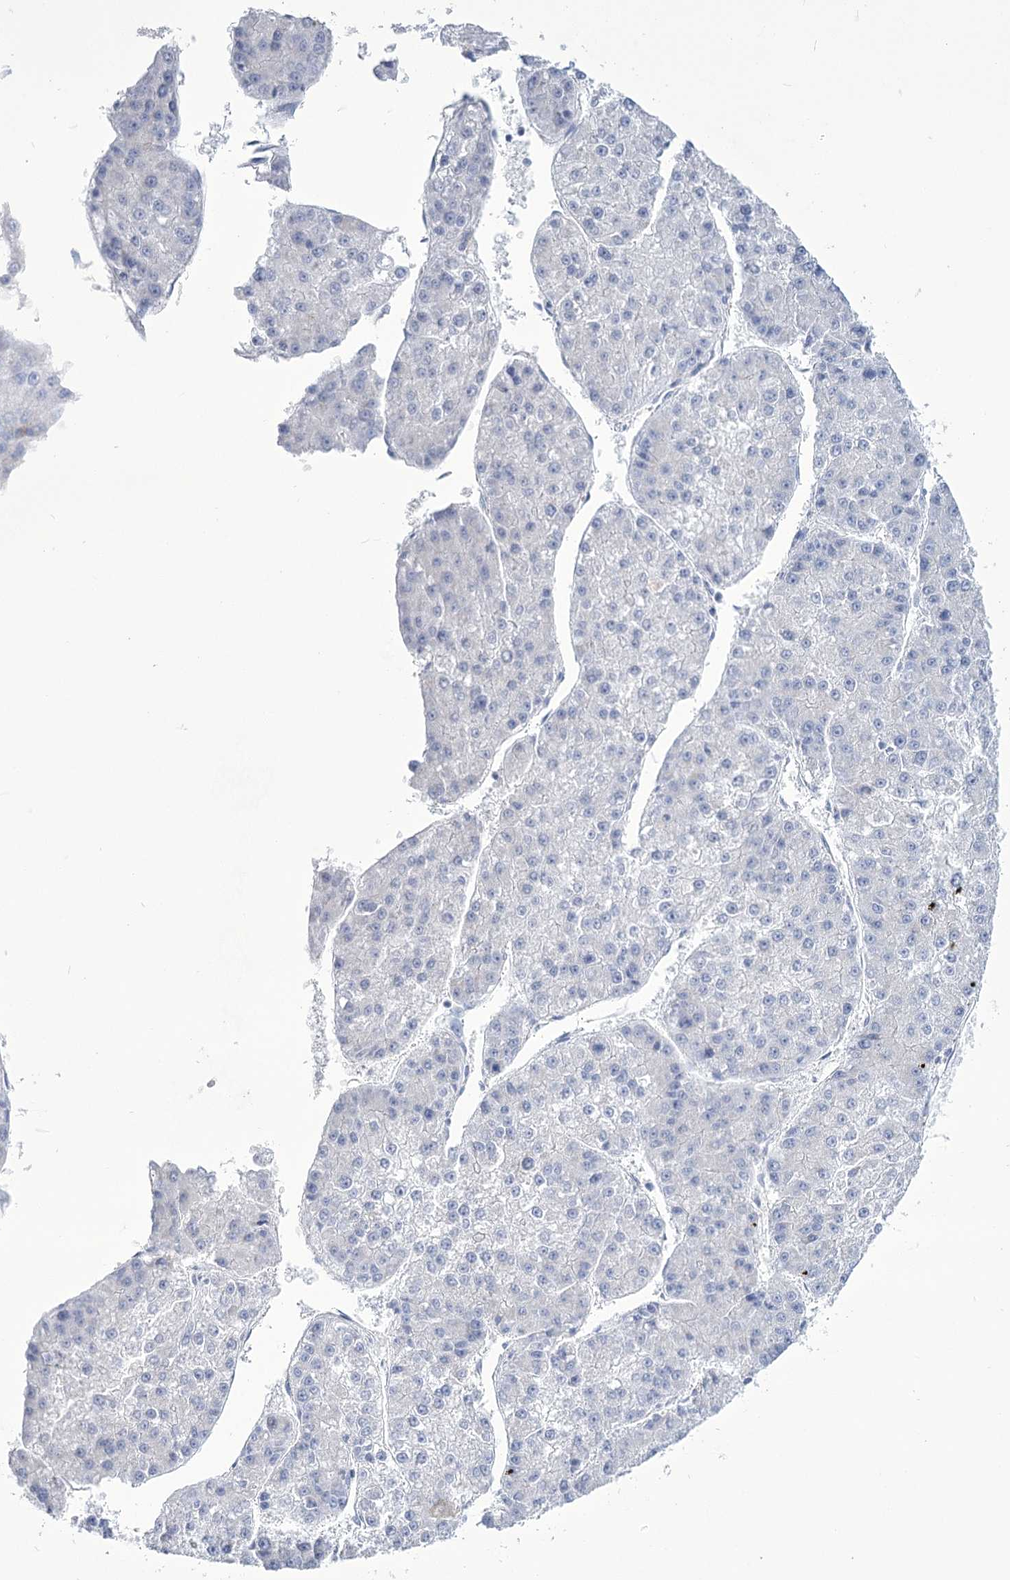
{"staining": {"intensity": "negative", "quantity": "none", "location": "none"}, "tissue": "liver cancer", "cell_type": "Tumor cells", "image_type": "cancer", "snomed": [{"axis": "morphology", "description": "Carcinoma, Hepatocellular, NOS"}, {"axis": "topography", "description": "Liver"}], "caption": "DAB immunohistochemical staining of human liver hepatocellular carcinoma reveals no significant staining in tumor cells.", "gene": "PDHB", "patient": {"sex": "female", "age": 73}}